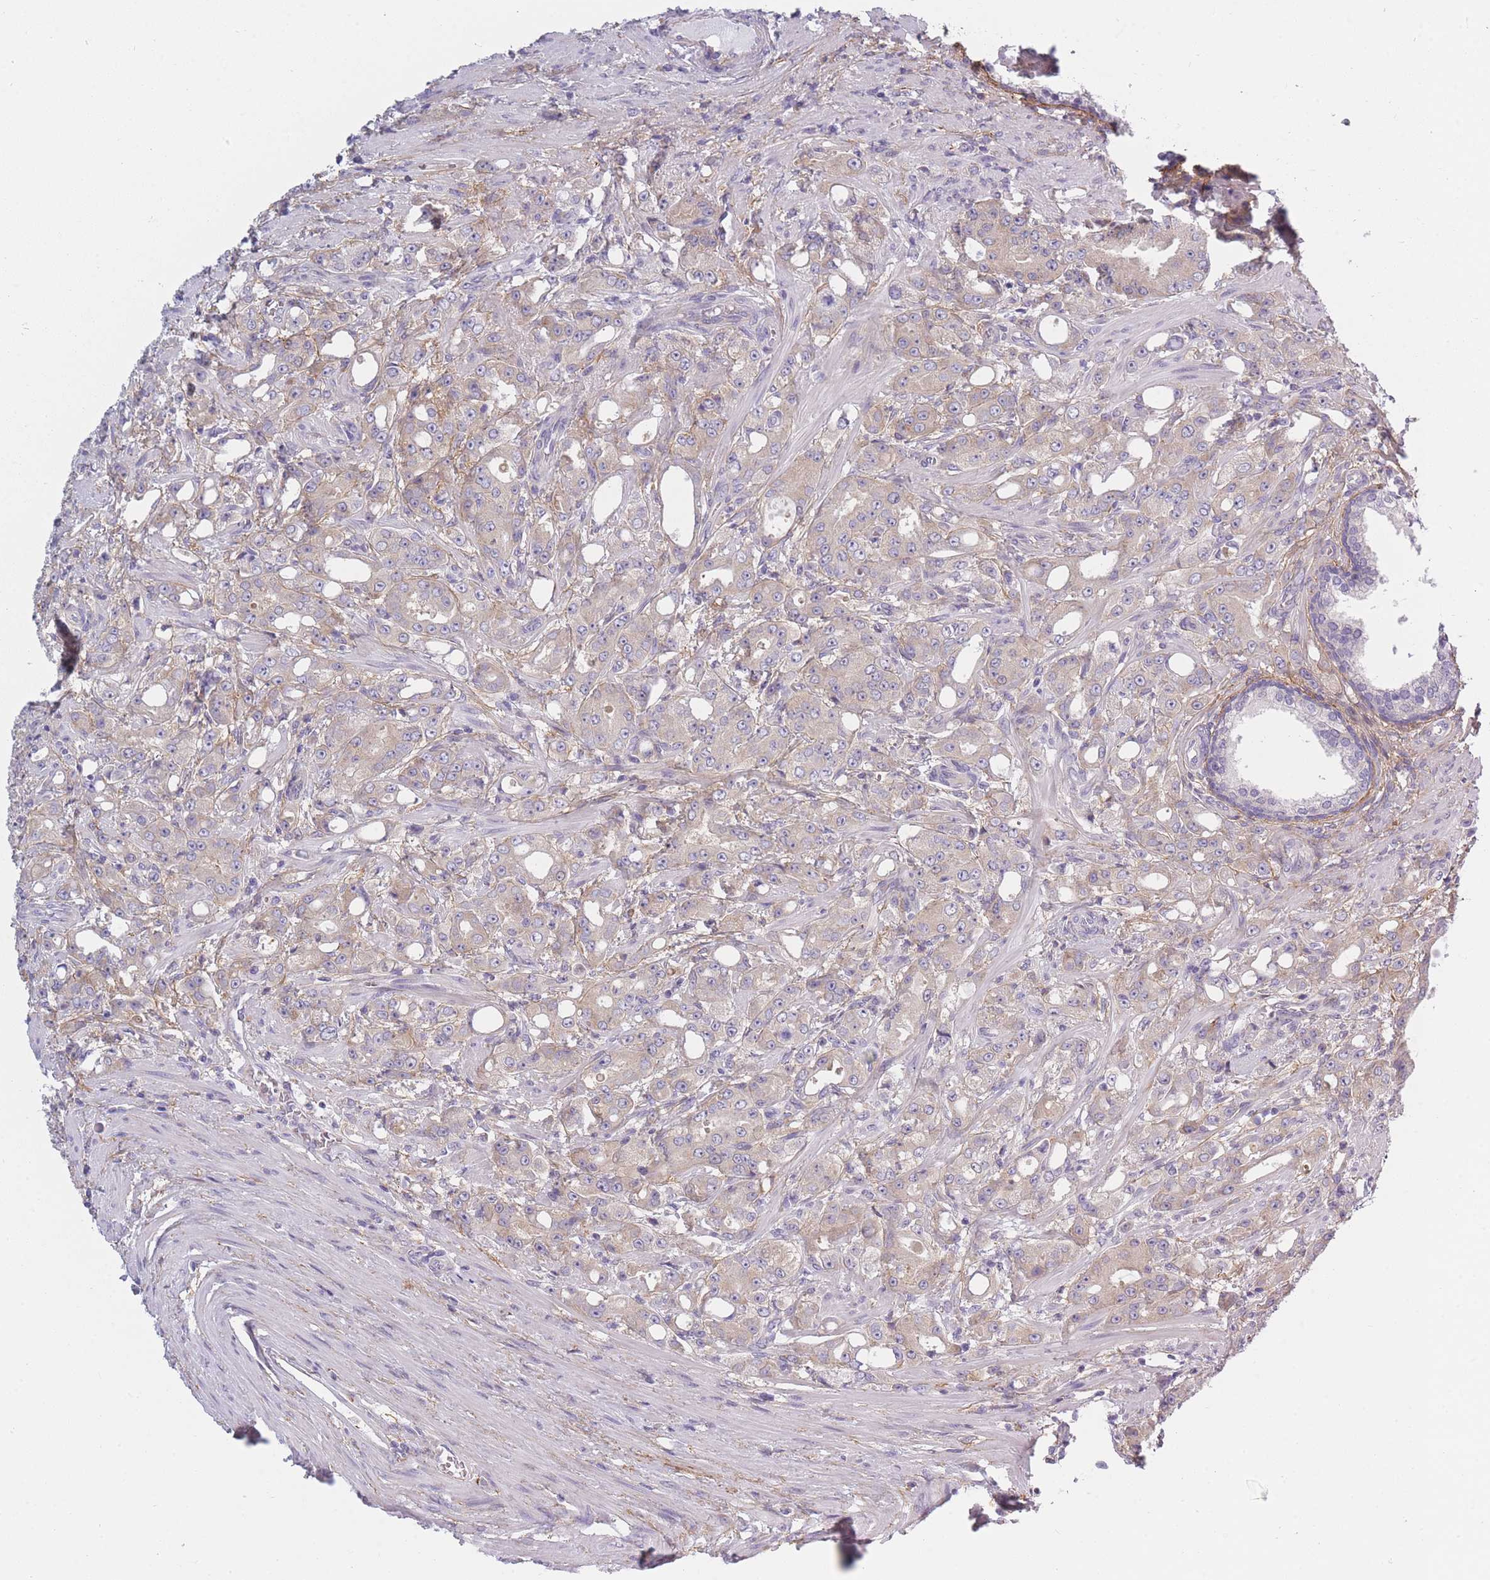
{"staining": {"intensity": "weak", "quantity": "25%-75%", "location": "cytoplasmic/membranous"}, "tissue": "prostate cancer", "cell_type": "Tumor cells", "image_type": "cancer", "snomed": [{"axis": "morphology", "description": "Adenocarcinoma, High grade"}, {"axis": "topography", "description": "Prostate"}], "caption": "The photomicrograph demonstrates staining of prostate cancer (adenocarcinoma (high-grade)), revealing weak cytoplasmic/membranous protein staining (brown color) within tumor cells.", "gene": "AP3M2", "patient": {"sex": "male", "age": 69}}